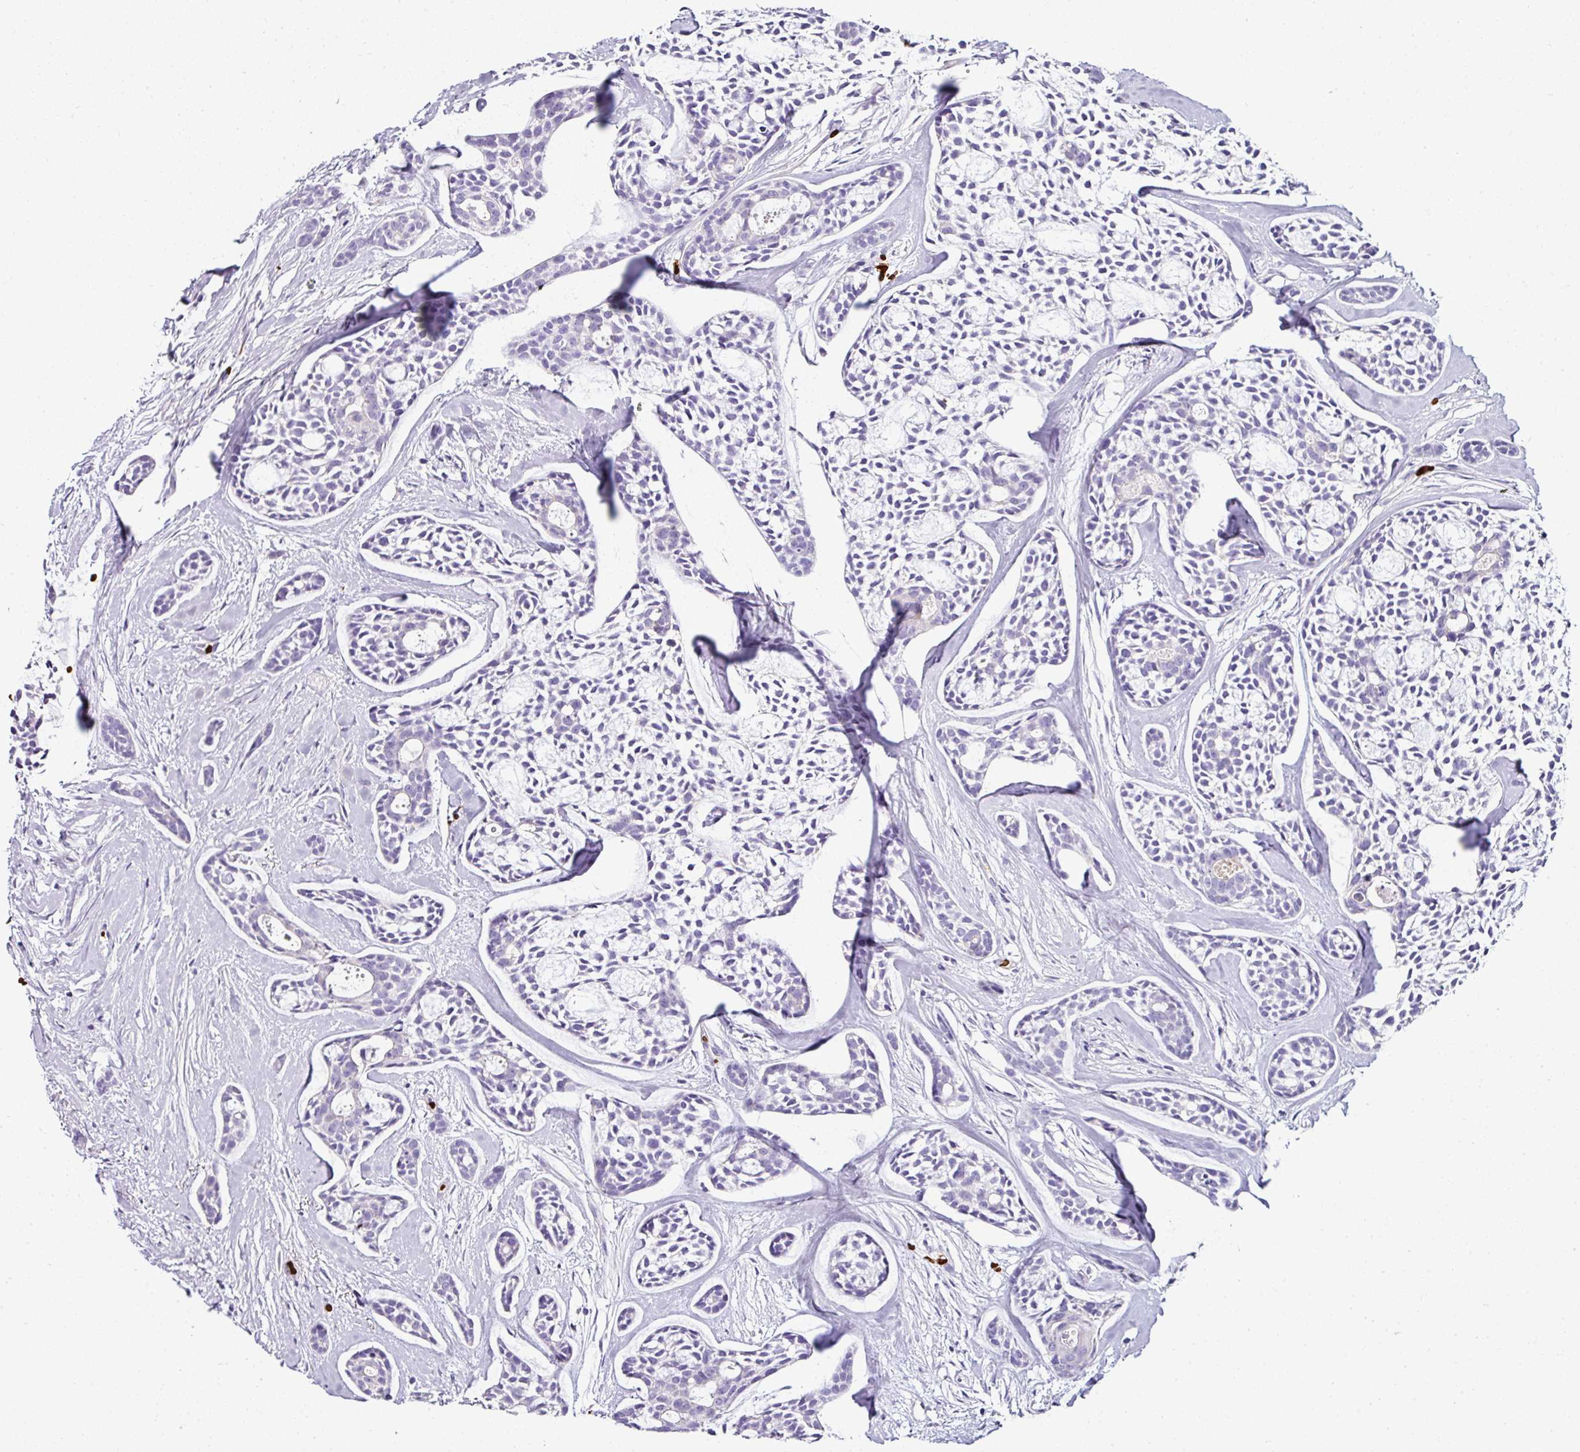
{"staining": {"intensity": "negative", "quantity": "none", "location": "none"}, "tissue": "head and neck cancer", "cell_type": "Tumor cells", "image_type": "cancer", "snomed": [{"axis": "morphology", "description": "Adenocarcinoma, NOS"}, {"axis": "topography", "description": "Subcutis"}, {"axis": "topography", "description": "Head-Neck"}], "caption": "This is an IHC histopathology image of head and neck cancer (adenocarcinoma). There is no positivity in tumor cells.", "gene": "NAPSA", "patient": {"sex": "female", "age": 73}}